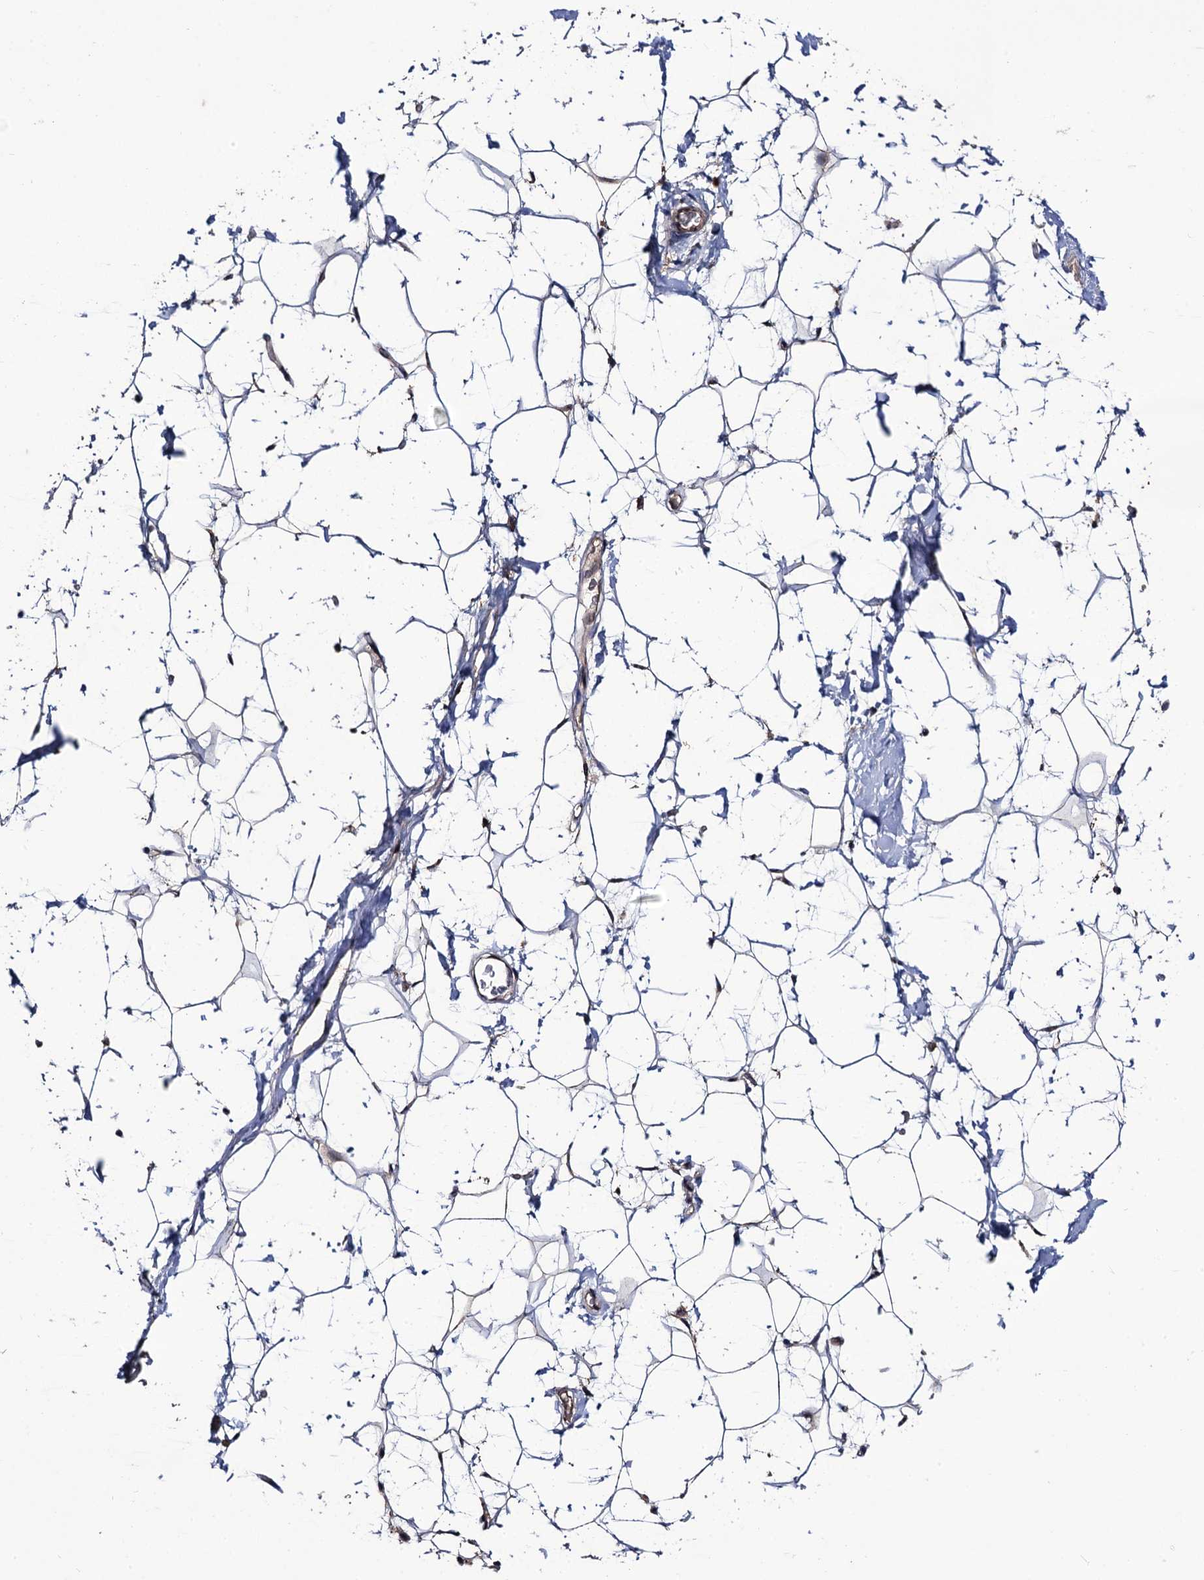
{"staining": {"intensity": "weak", "quantity": "<25%", "location": "cytoplasmic/membranous"}, "tissue": "adipose tissue", "cell_type": "Adipocytes", "image_type": "normal", "snomed": [{"axis": "morphology", "description": "Normal tissue, NOS"}, {"axis": "topography", "description": "Breast"}], "caption": "High power microscopy histopathology image of an immunohistochemistry (IHC) histopathology image of unremarkable adipose tissue, revealing no significant positivity in adipocytes. (Stains: DAB immunohistochemistry (IHC) with hematoxylin counter stain, Microscopy: brightfield microscopy at high magnification).", "gene": "LRRC63", "patient": {"sex": "female", "age": 26}}